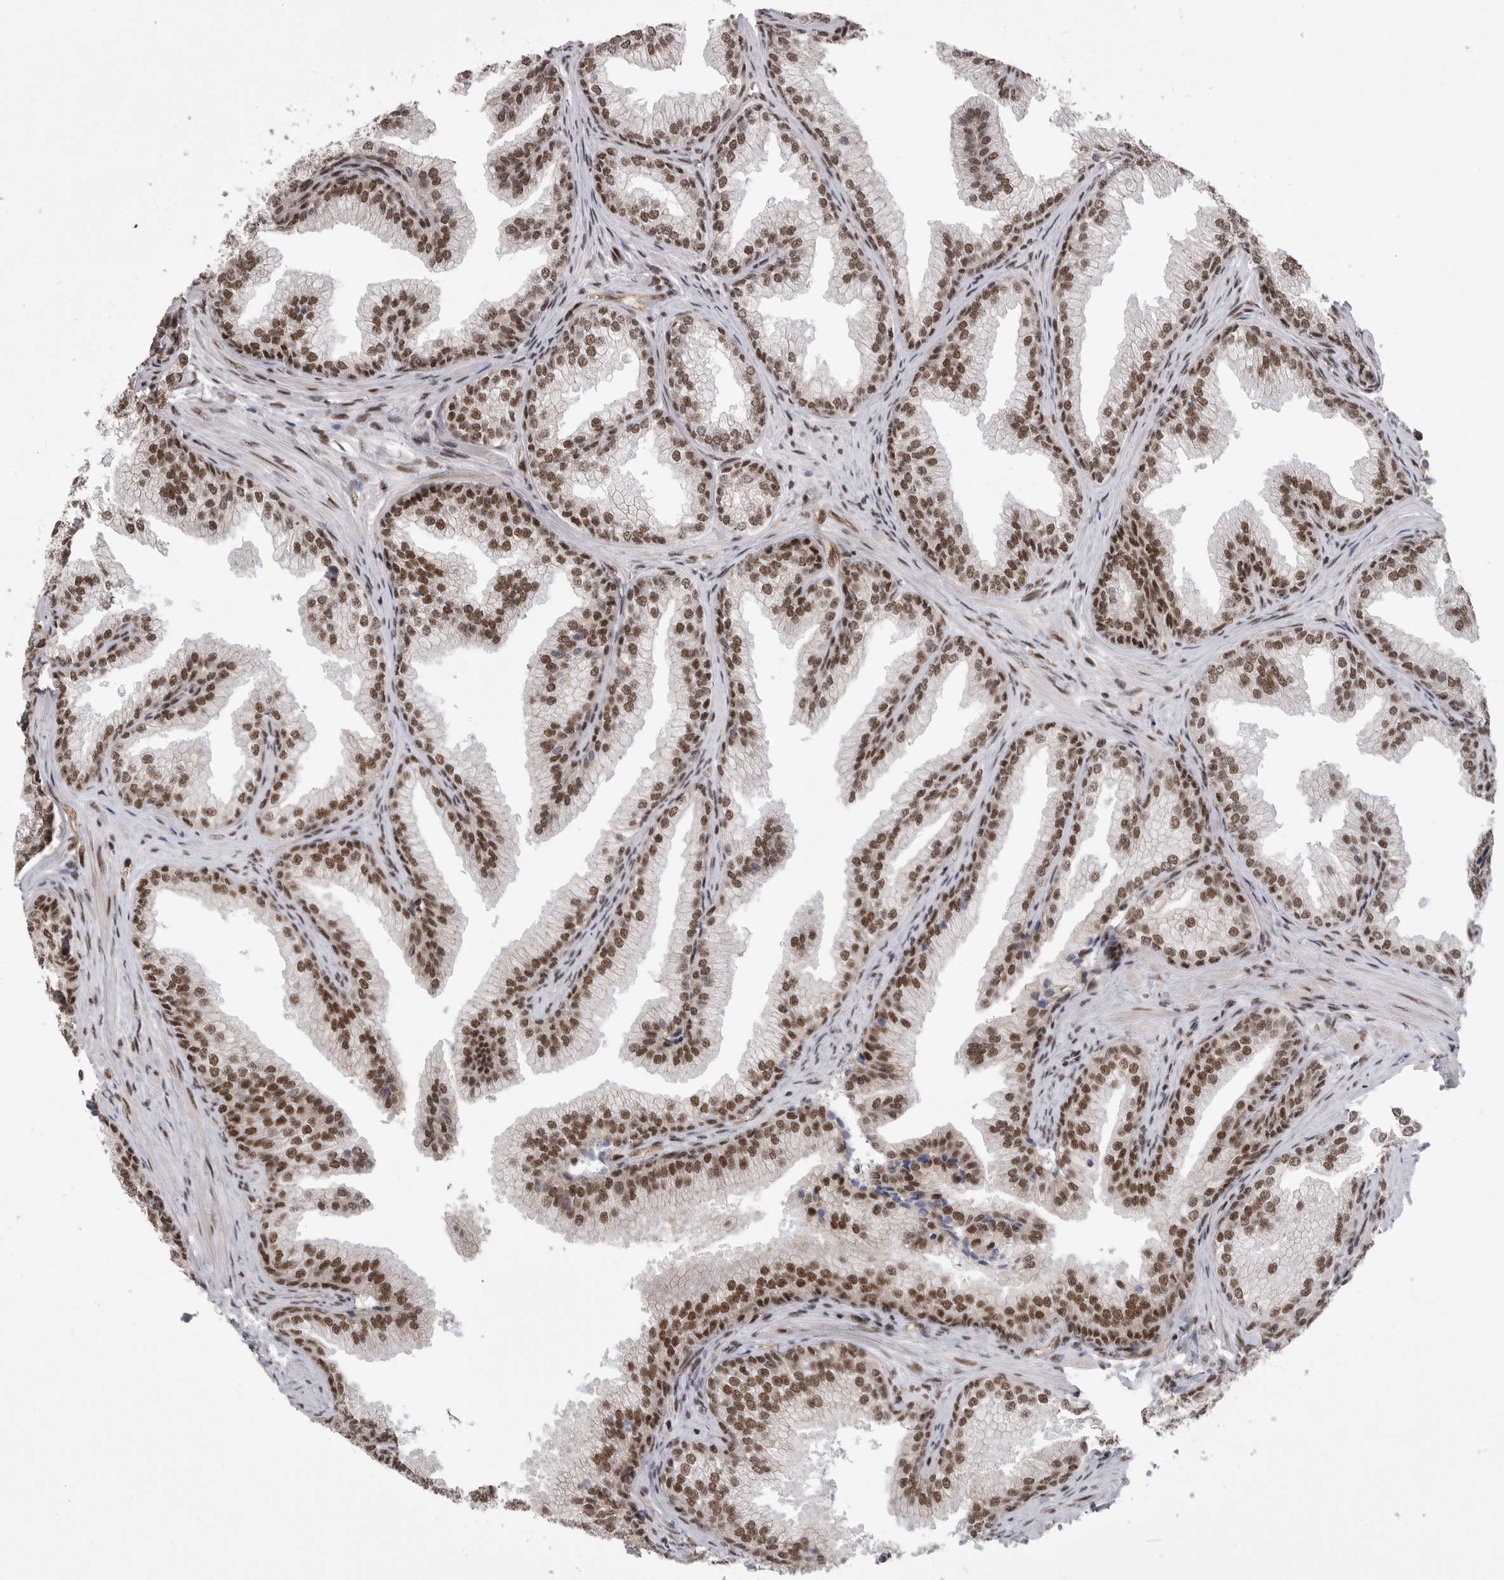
{"staining": {"intensity": "moderate", "quantity": ">75%", "location": "nuclear"}, "tissue": "prostate", "cell_type": "Glandular cells", "image_type": "normal", "snomed": [{"axis": "morphology", "description": "Normal tissue, NOS"}, {"axis": "topography", "description": "Prostate"}], "caption": "Protein staining shows moderate nuclear staining in about >75% of glandular cells in benign prostate. (IHC, brightfield microscopy, high magnification).", "gene": "PPP1R8", "patient": {"sex": "male", "age": 76}}